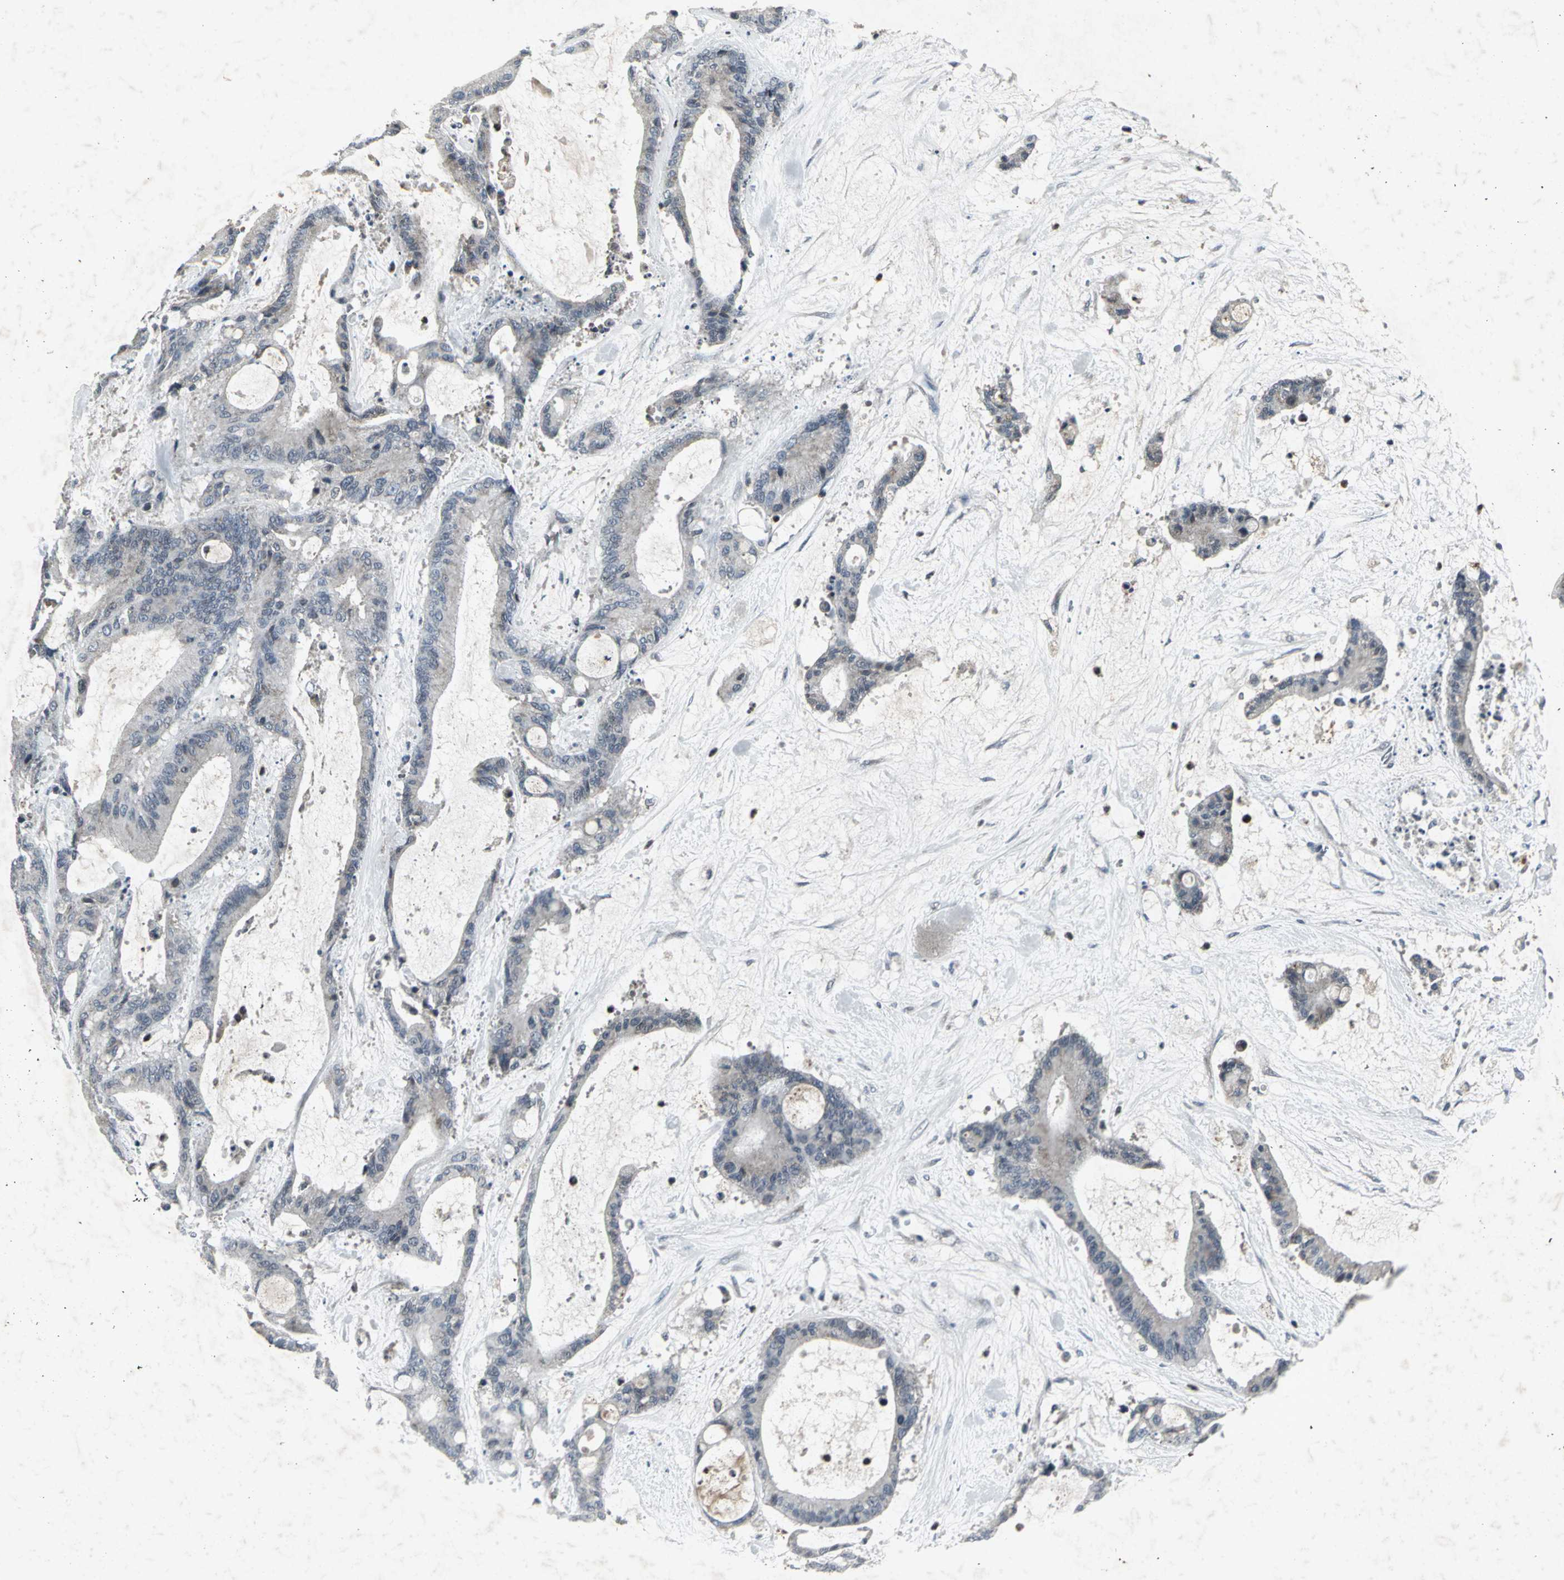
{"staining": {"intensity": "weak", "quantity": "25%-75%", "location": "cytoplasmic/membranous"}, "tissue": "liver cancer", "cell_type": "Tumor cells", "image_type": "cancer", "snomed": [{"axis": "morphology", "description": "Cholangiocarcinoma"}, {"axis": "topography", "description": "Liver"}], "caption": "A low amount of weak cytoplasmic/membranous expression is seen in about 25%-75% of tumor cells in liver cancer tissue.", "gene": "BMP4", "patient": {"sex": "female", "age": 73}}